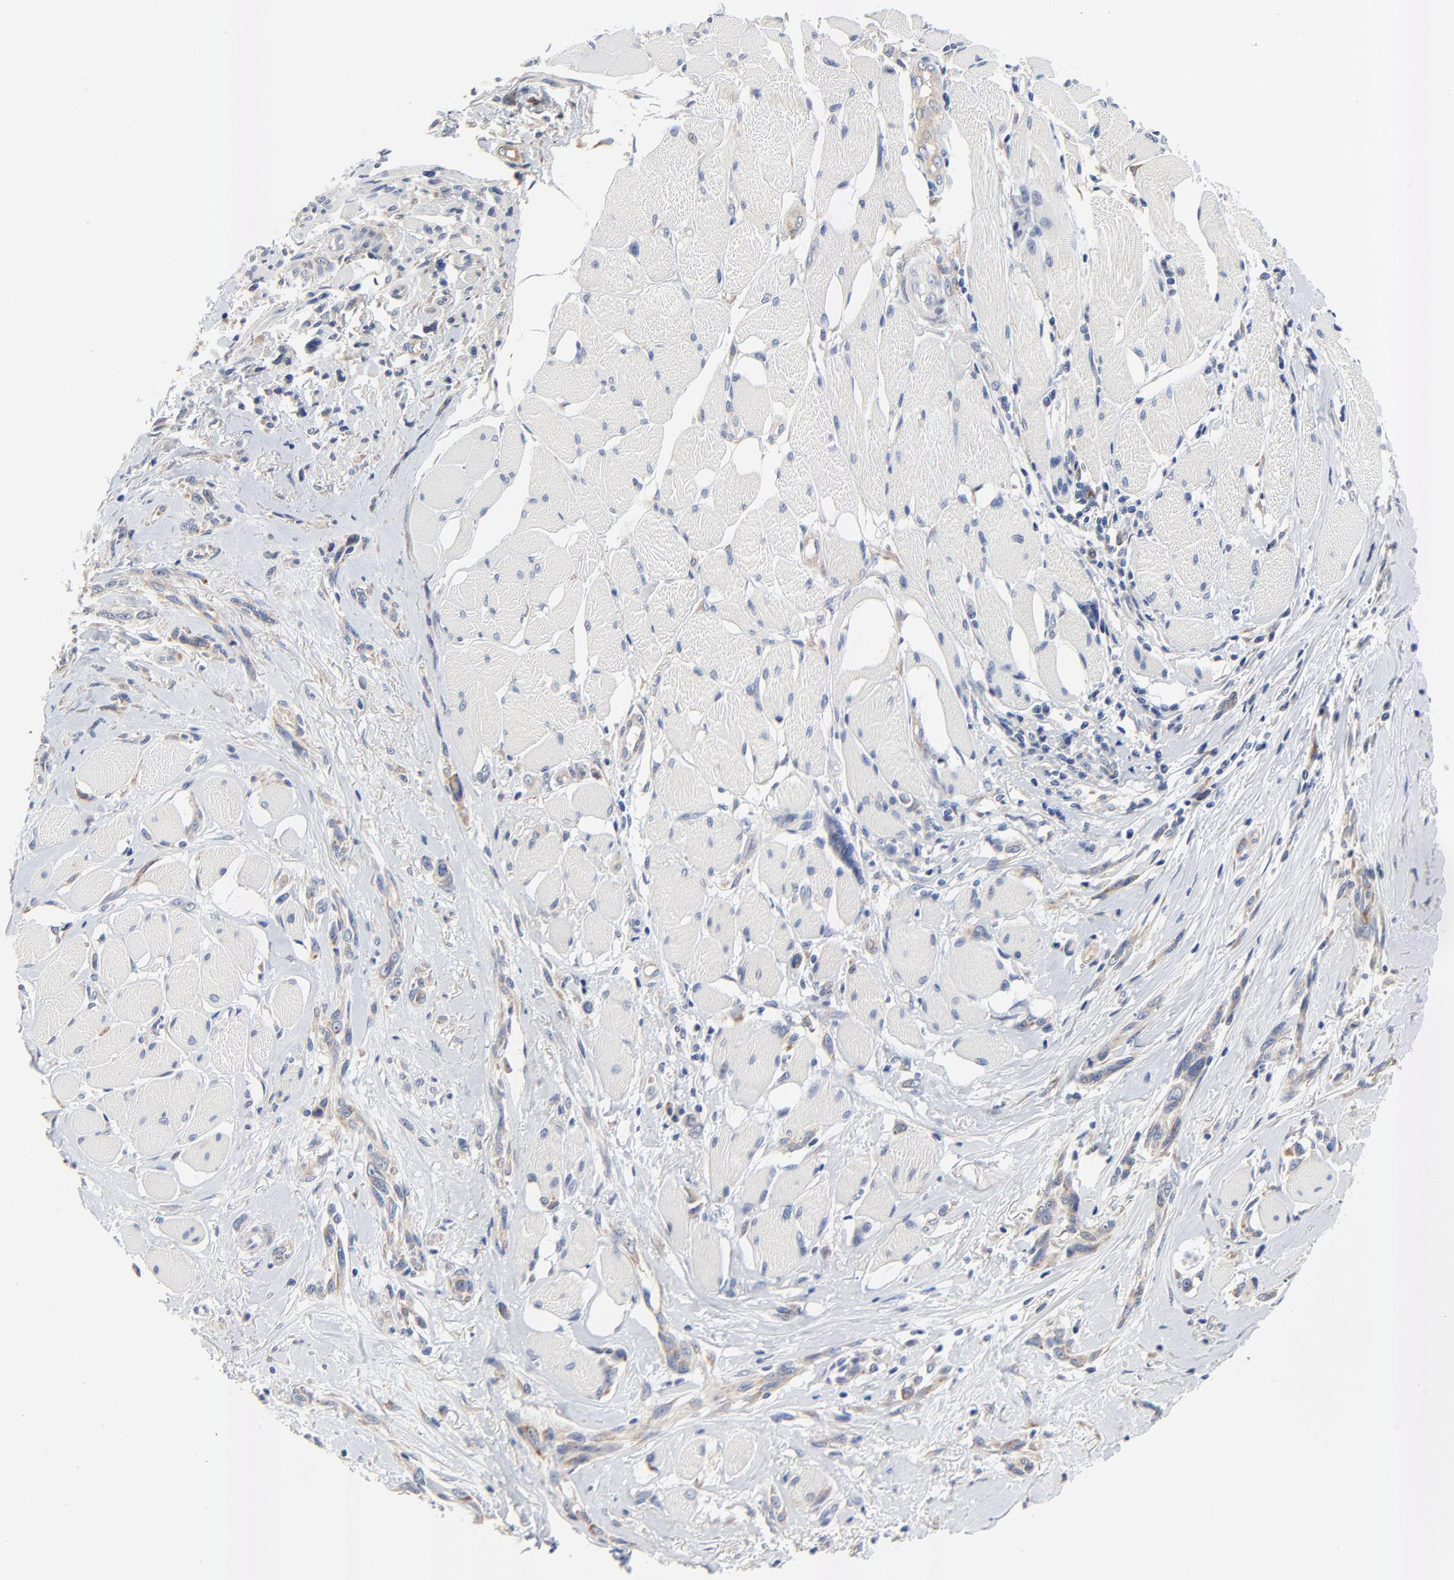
{"staining": {"intensity": "moderate", "quantity": "25%-75%", "location": "cytoplasmic/membranous"}, "tissue": "melanoma", "cell_type": "Tumor cells", "image_type": "cancer", "snomed": [{"axis": "morphology", "description": "Malignant melanoma, NOS"}, {"axis": "topography", "description": "Skin"}], "caption": "About 25%-75% of tumor cells in malignant melanoma display moderate cytoplasmic/membranous protein staining as visualized by brown immunohistochemical staining.", "gene": "VAV2", "patient": {"sex": "male", "age": 91}}